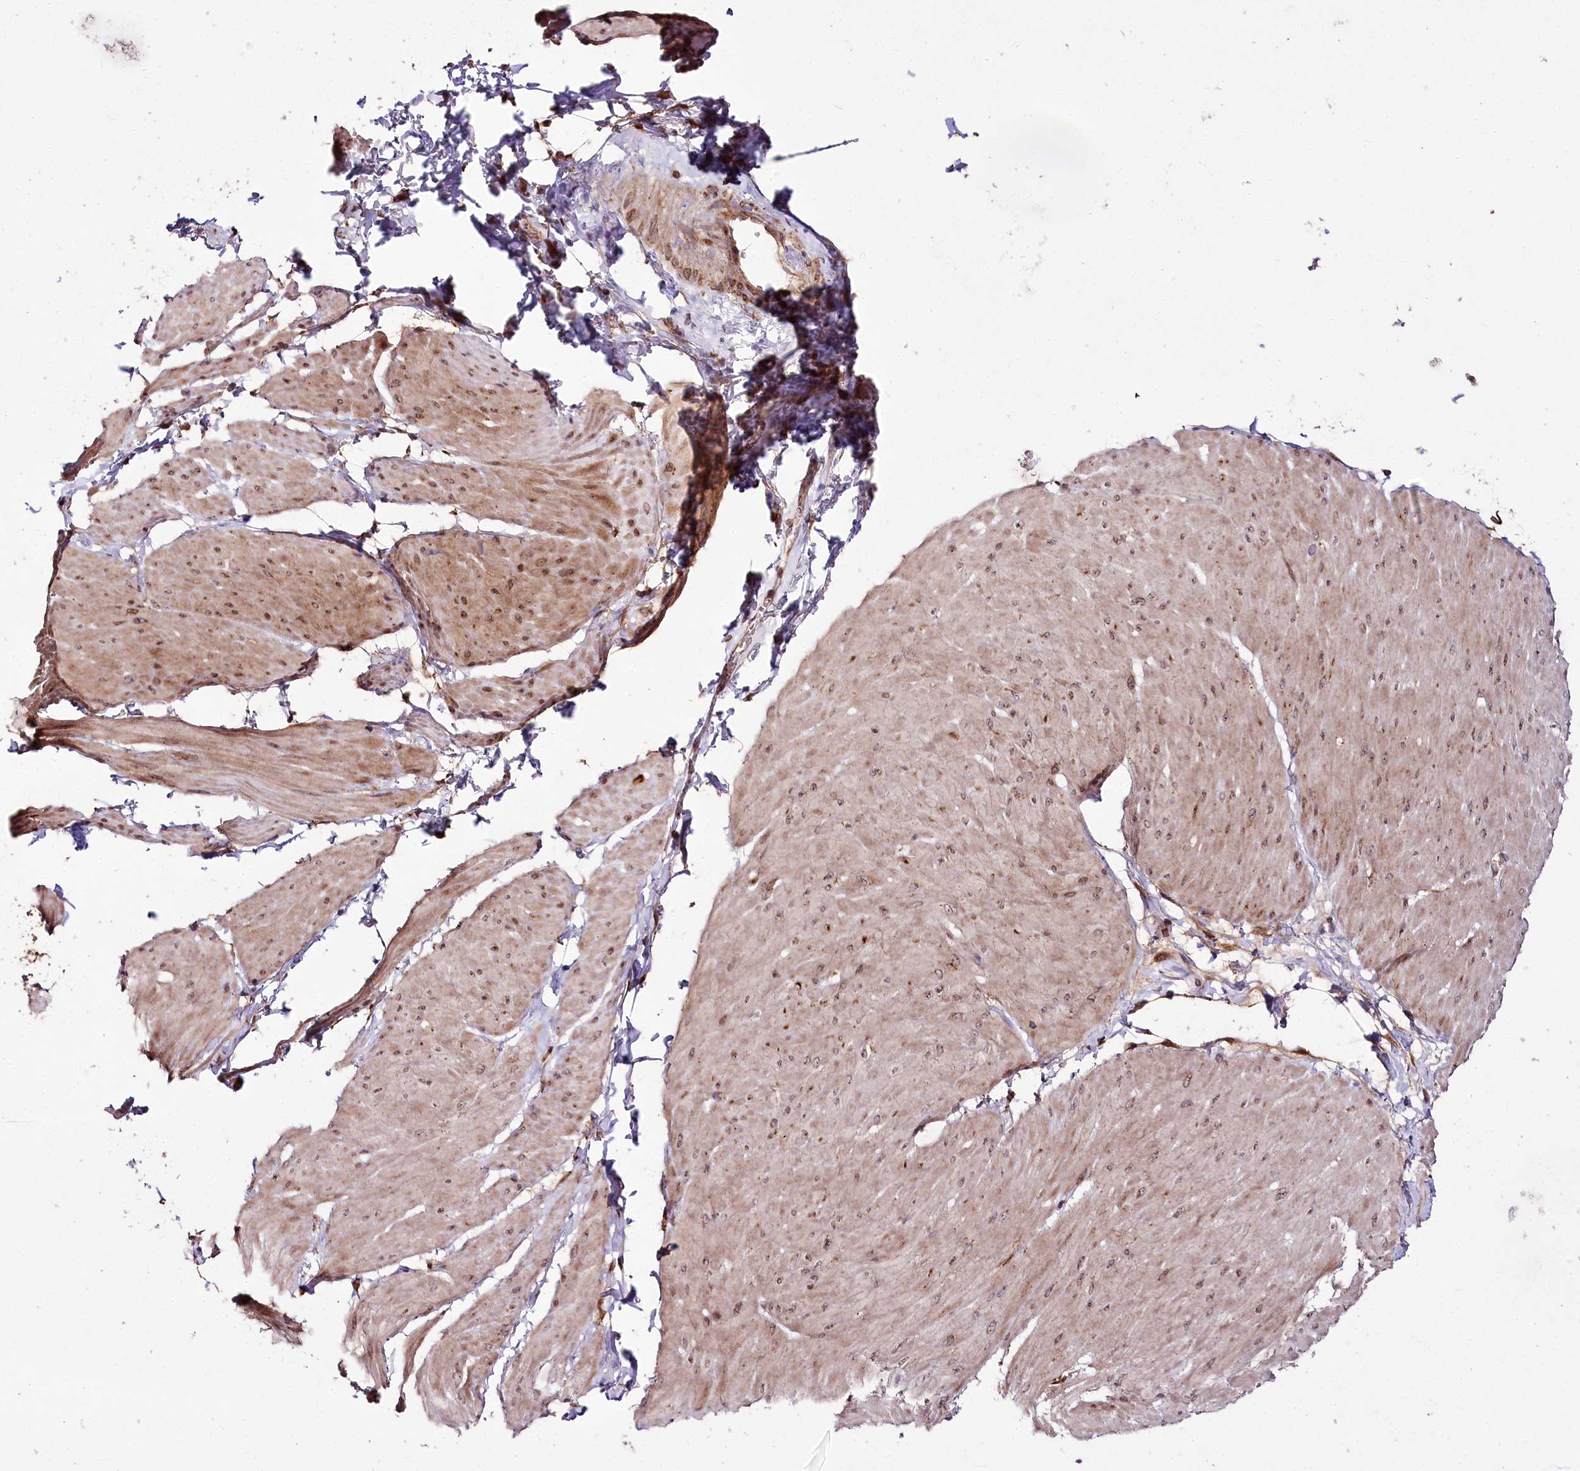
{"staining": {"intensity": "moderate", "quantity": ">75%", "location": "cytoplasmic/membranous,nuclear"}, "tissue": "smooth muscle", "cell_type": "Smooth muscle cells", "image_type": "normal", "snomed": [{"axis": "morphology", "description": "Urothelial carcinoma, High grade"}, {"axis": "topography", "description": "Urinary bladder"}], "caption": "The micrograph demonstrates staining of normal smooth muscle, revealing moderate cytoplasmic/membranous,nuclear protein staining (brown color) within smooth muscle cells.", "gene": "RAB7A", "patient": {"sex": "male", "age": 46}}